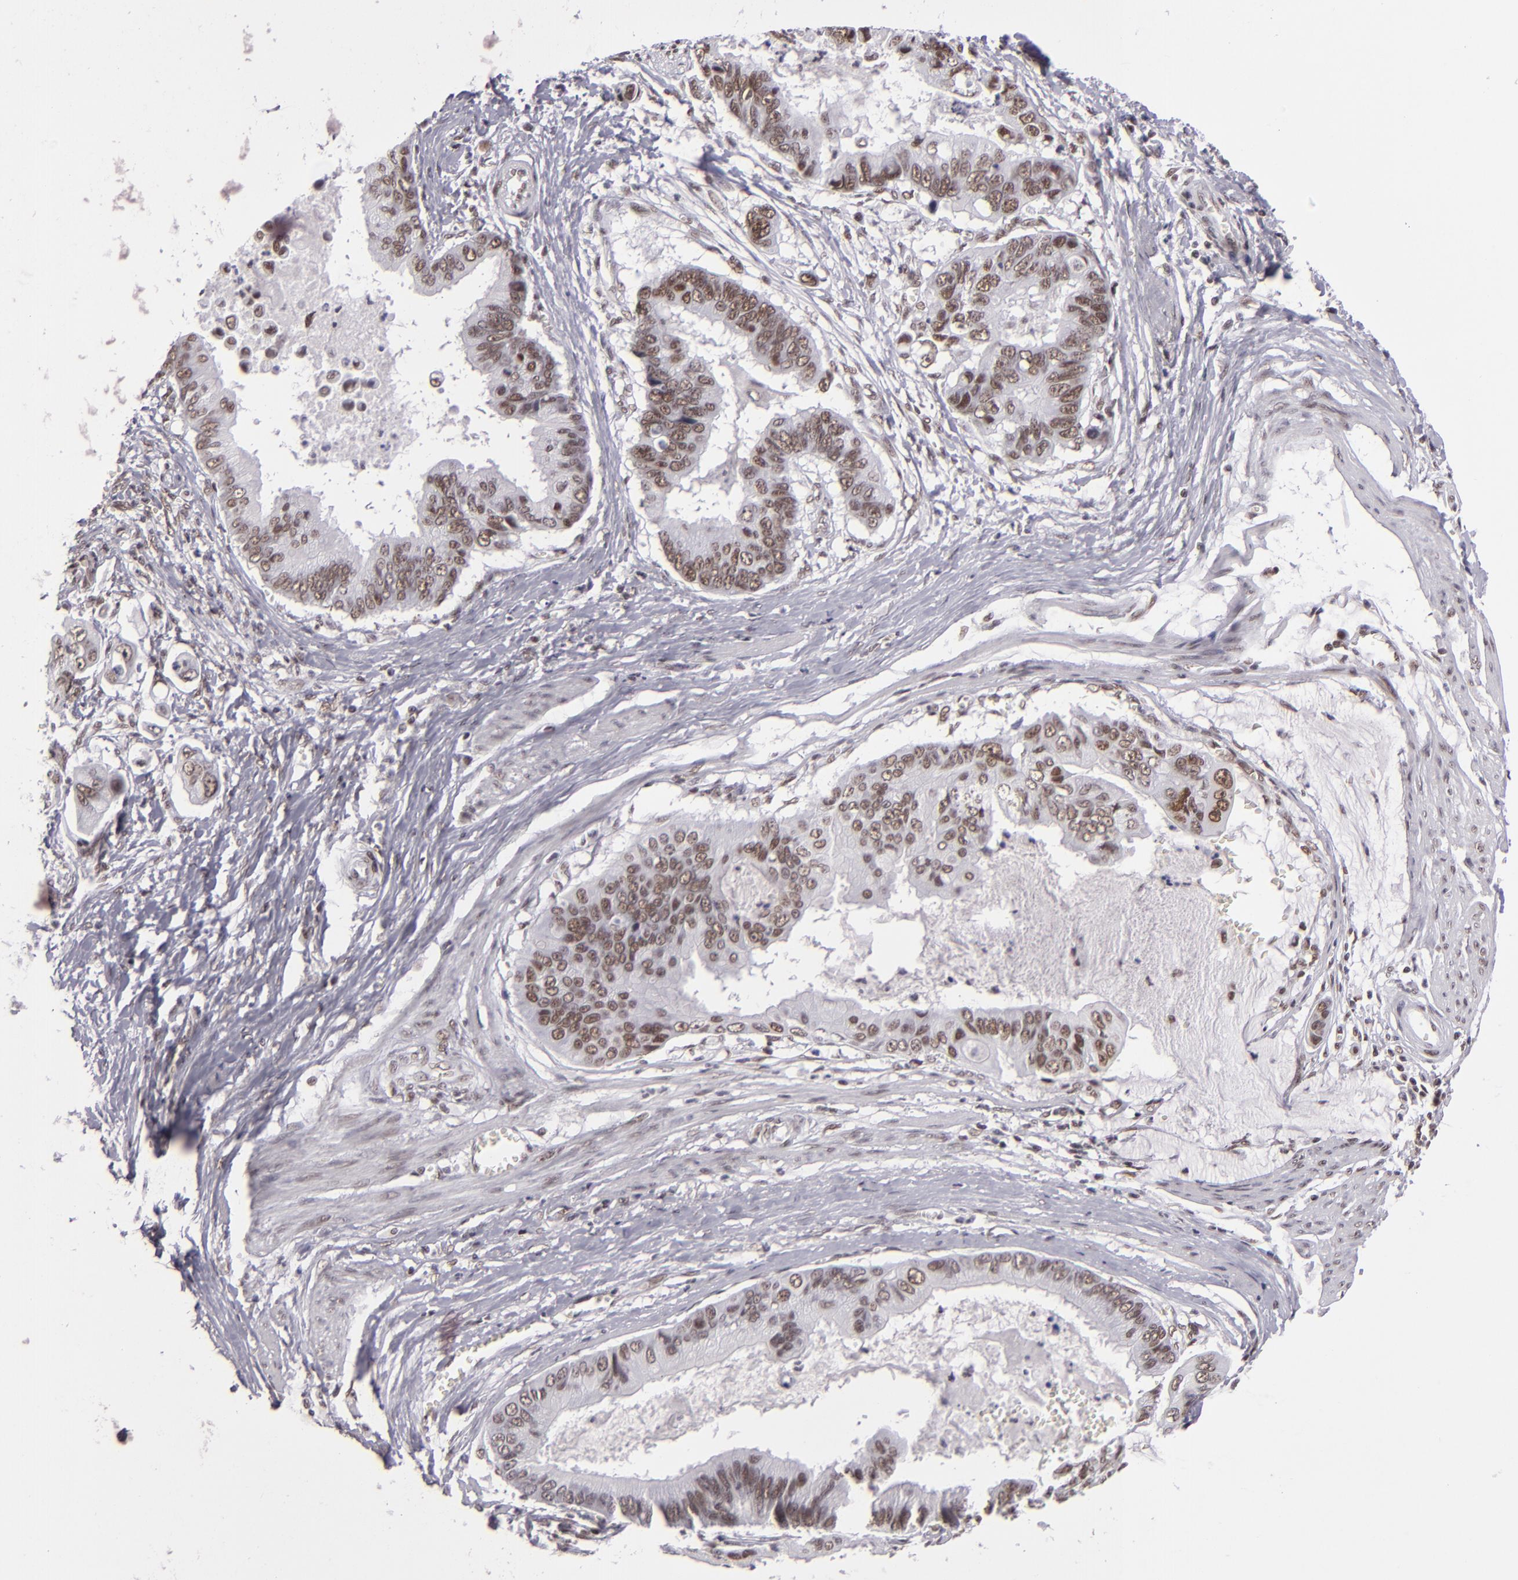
{"staining": {"intensity": "moderate", "quantity": "25%-75%", "location": "nuclear"}, "tissue": "stomach cancer", "cell_type": "Tumor cells", "image_type": "cancer", "snomed": [{"axis": "morphology", "description": "Adenocarcinoma, NOS"}, {"axis": "topography", "description": "Stomach, upper"}], "caption": "Immunohistochemical staining of human stomach cancer (adenocarcinoma) exhibits medium levels of moderate nuclear protein positivity in approximately 25%-75% of tumor cells.", "gene": "BRD8", "patient": {"sex": "male", "age": 80}}